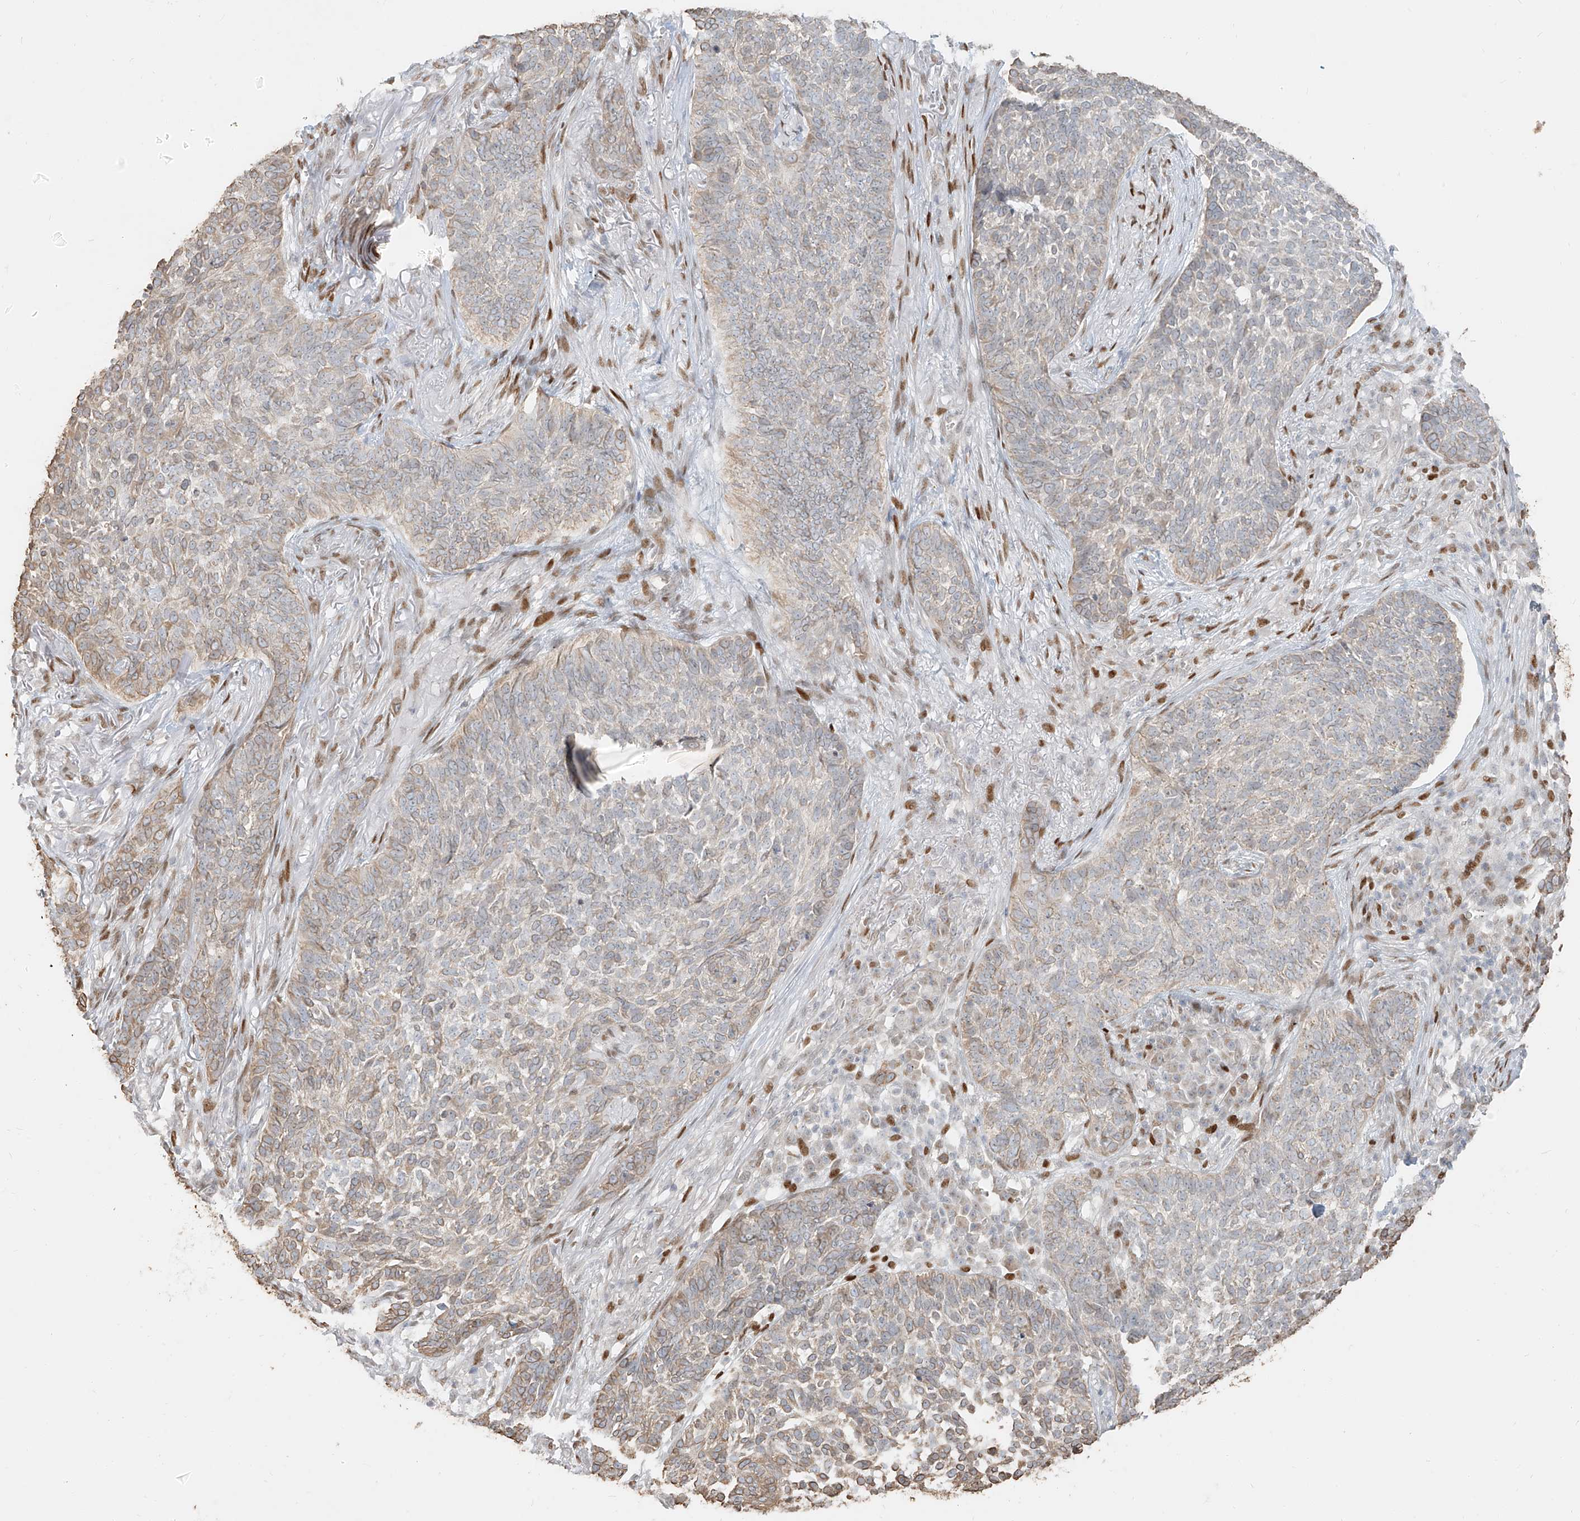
{"staining": {"intensity": "weak", "quantity": "25%-75%", "location": "cytoplasmic/membranous"}, "tissue": "skin cancer", "cell_type": "Tumor cells", "image_type": "cancer", "snomed": [{"axis": "morphology", "description": "Basal cell carcinoma"}, {"axis": "topography", "description": "Skin"}], "caption": "Human skin basal cell carcinoma stained with a protein marker reveals weak staining in tumor cells.", "gene": "ZNF774", "patient": {"sex": "male", "age": 85}}